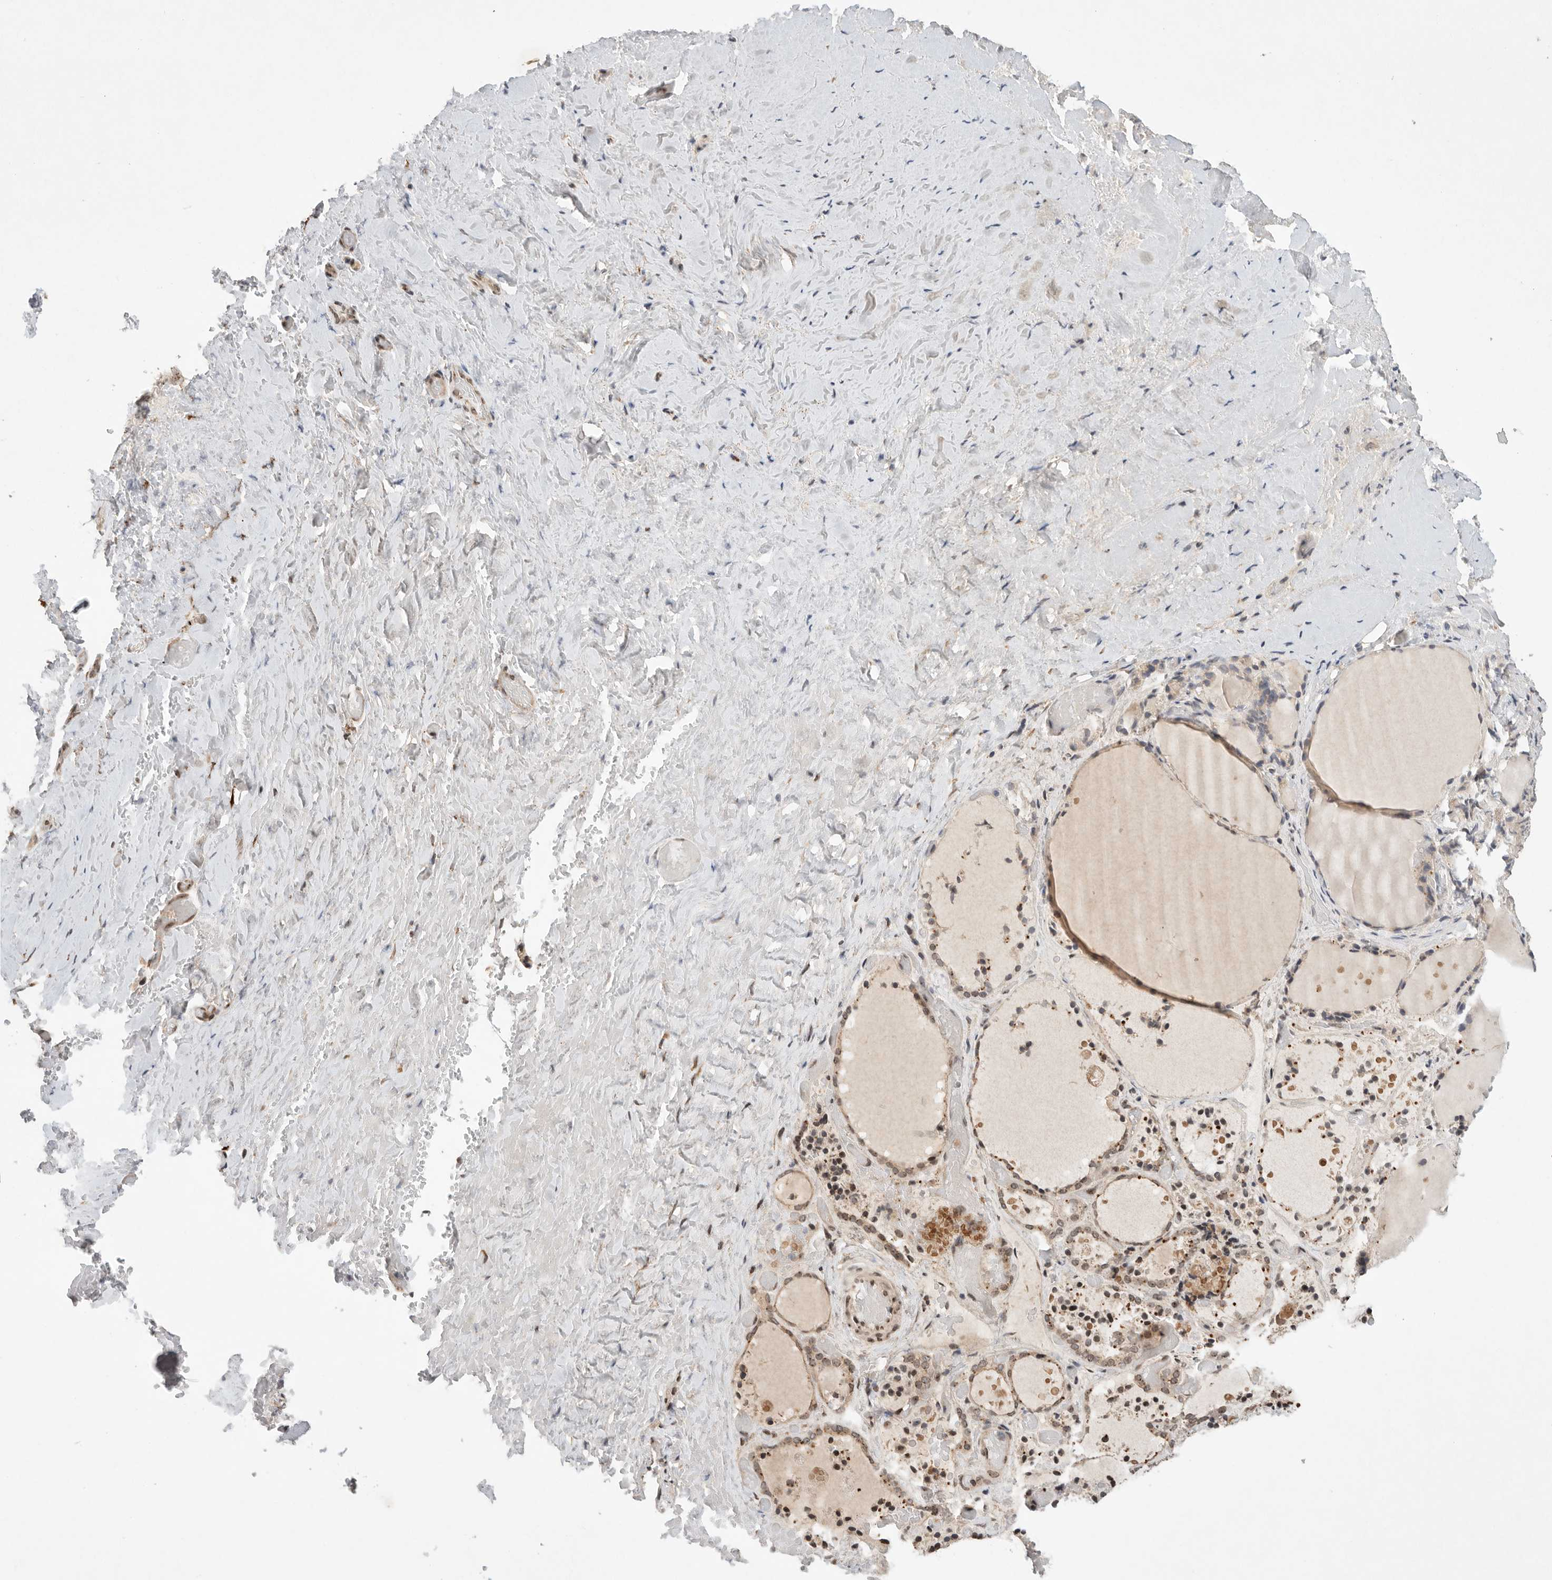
{"staining": {"intensity": "moderate", "quantity": ">75%", "location": "cytoplasmic/membranous,nuclear"}, "tissue": "thyroid gland", "cell_type": "Glandular cells", "image_type": "normal", "snomed": [{"axis": "morphology", "description": "Normal tissue, NOS"}, {"axis": "topography", "description": "Thyroid gland"}], "caption": "Protein staining of benign thyroid gland reveals moderate cytoplasmic/membranous,nuclear staining in about >75% of glandular cells.", "gene": "LEMD3", "patient": {"sex": "female", "age": 44}}